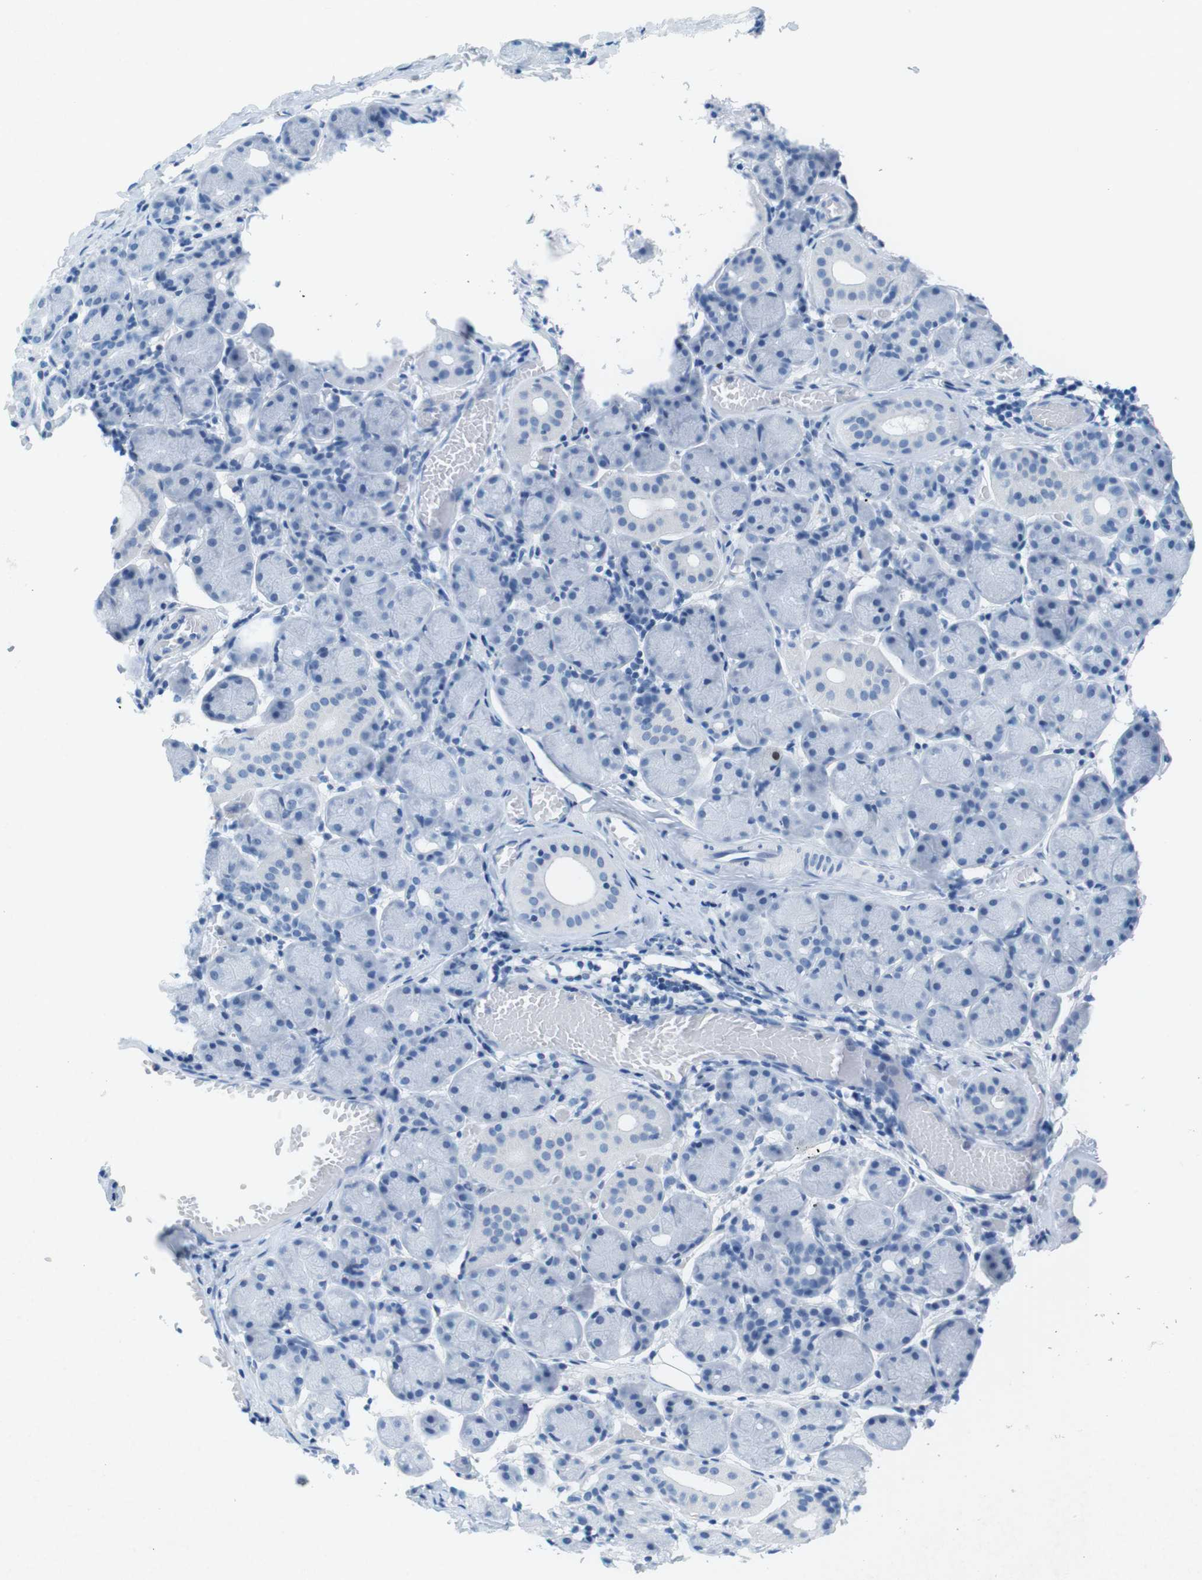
{"staining": {"intensity": "negative", "quantity": "none", "location": "none"}, "tissue": "salivary gland", "cell_type": "Glandular cells", "image_type": "normal", "snomed": [{"axis": "morphology", "description": "Normal tissue, NOS"}, {"axis": "topography", "description": "Salivary gland"}], "caption": "Immunohistochemical staining of unremarkable salivary gland exhibits no significant staining in glandular cells. (Brightfield microscopy of DAB (3,3'-diaminobenzidine) immunohistochemistry at high magnification).", "gene": "CTAG1B", "patient": {"sex": "female", "age": 24}}